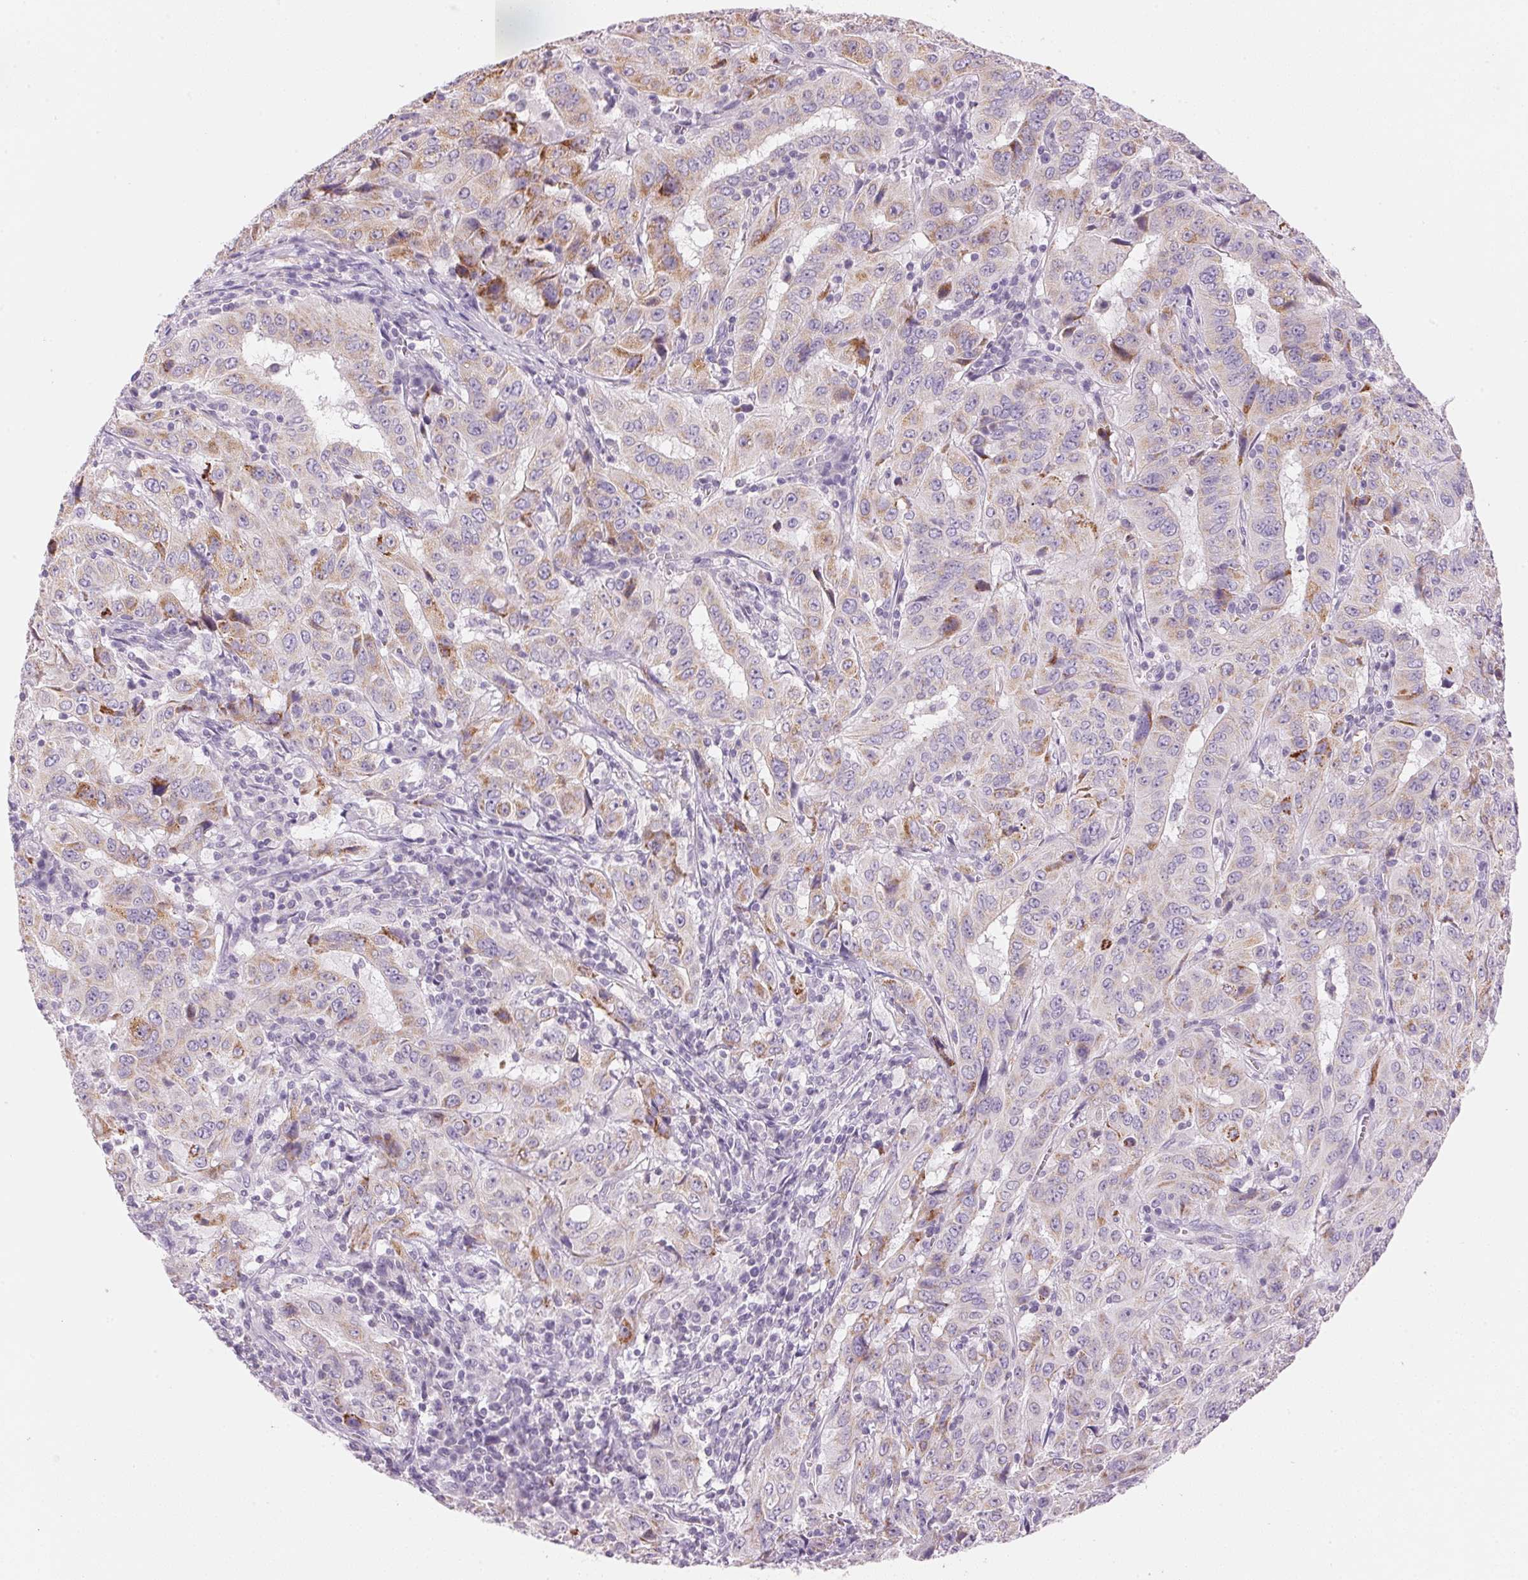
{"staining": {"intensity": "moderate", "quantity": "<25%", "location": "cytoplasmic/membranous"}, "tissue": "pancreatic cancer", "cell_type": "Tumor cells", "image_type": "cancer", "snomed": [{"axis": "morphology", "description": "Adenocarcinoma, NOS"}, {"axis": "topography", "description": "Pancreas"}], "caption": "Immunohistochemical staining of human pancreatic adenocarcinoma displays low levels of moderate cytoplasmic/membranous protein positivity in approximately <25% of tumor cells. (DAB IHC, brown staining for protein, blue staining for nuclei).", "gene": "CYP11B1", "patient": {"sex": "male", "age": 63}}